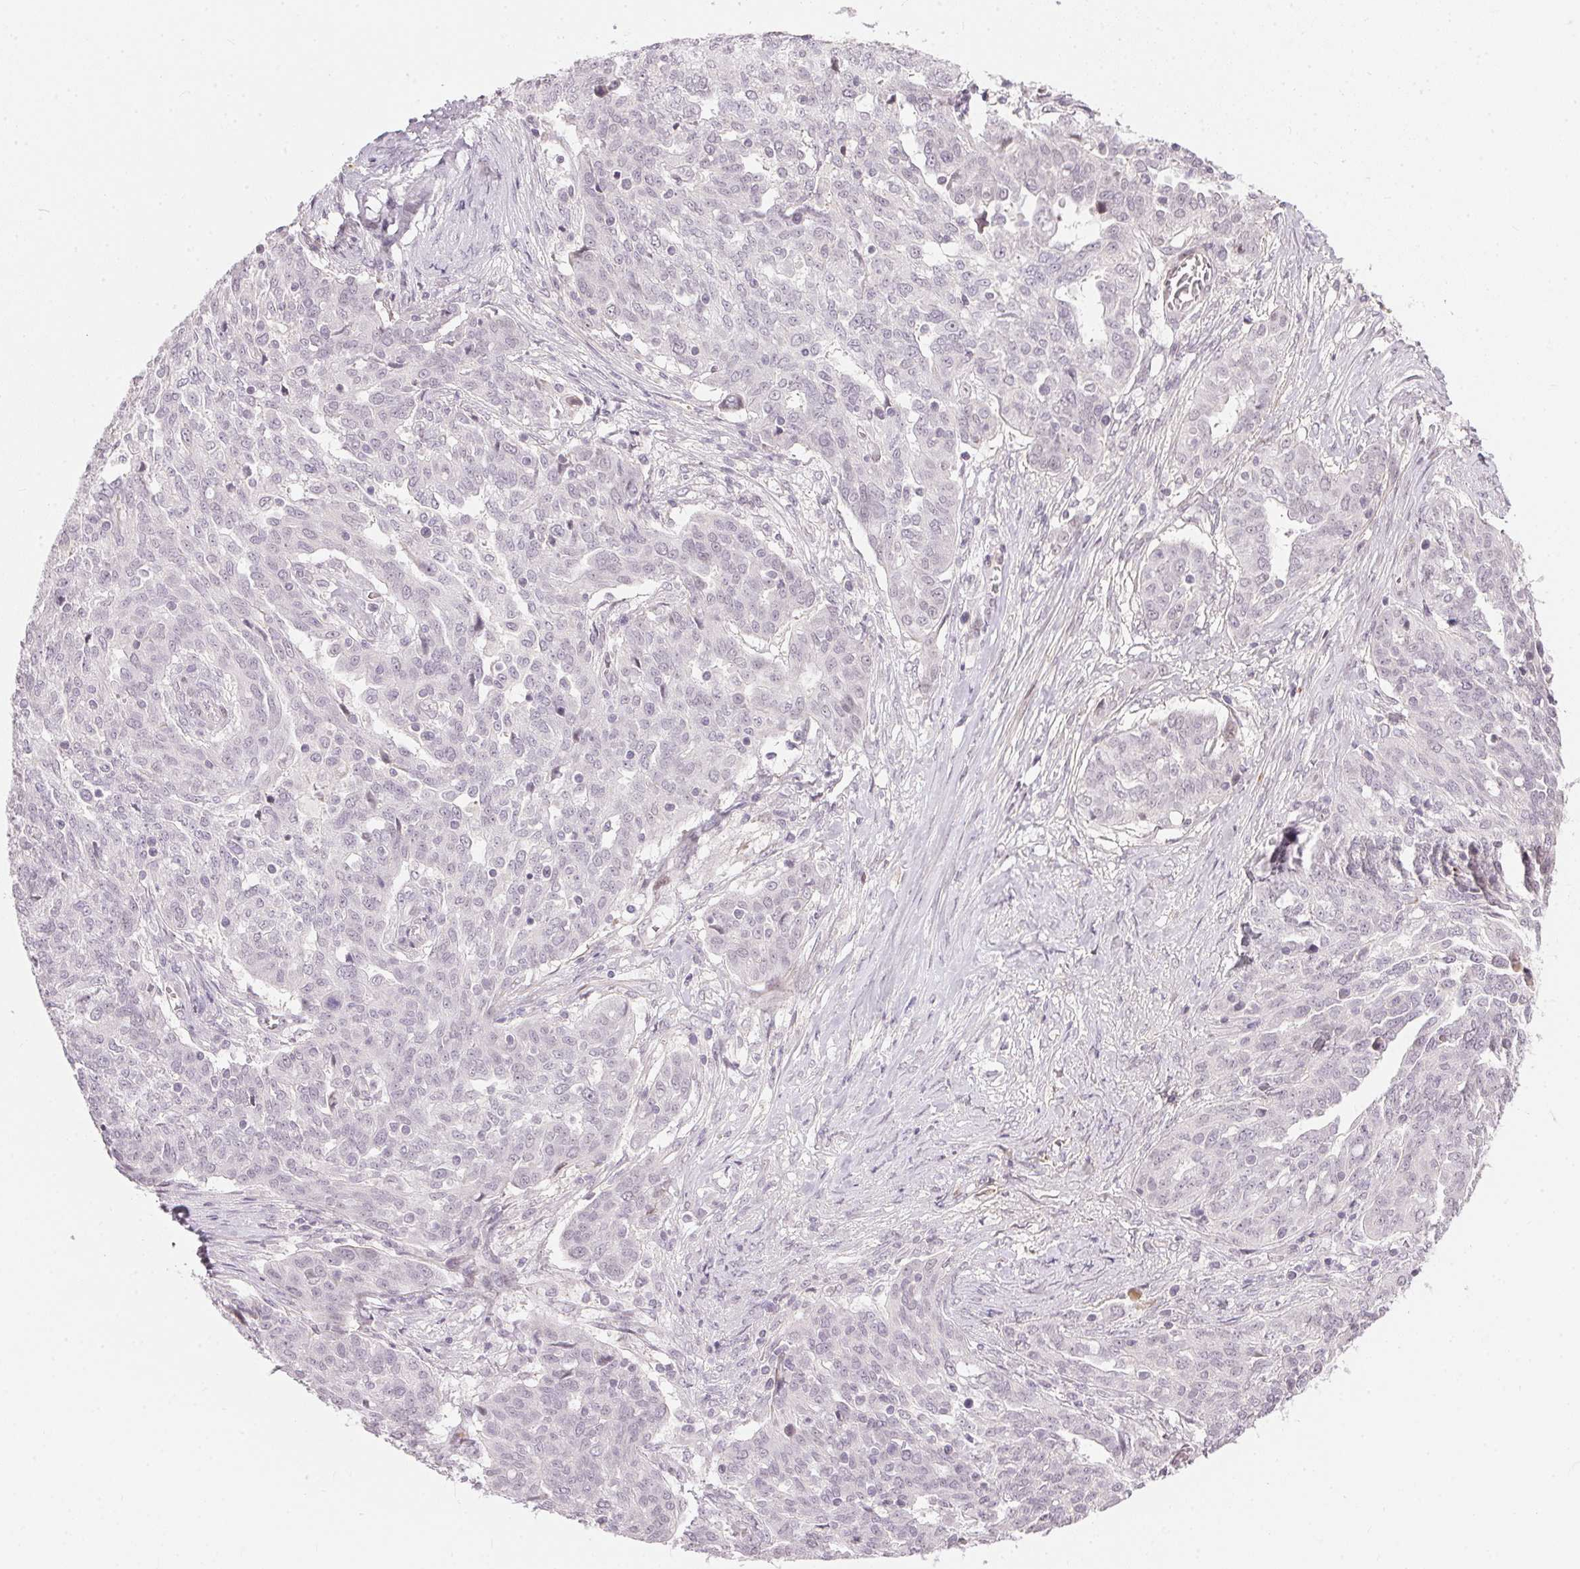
{"staining": {"intensity": "negative", "quantity": "none", "location": "none"}, "tissue": "ovarian cancer", "cell_type": "Tumor cells", "image_type": "cancer", "snomed": [{"axis": "morphology", "description": "Cystadenocarcinoma, serous, NOS"}, {"axis": "topography", "description": "Ovary"}], "caption": "Immunohistochemistry (IHC) photomicrograph of serous cystadenocarcinoma (ovarian) stained for a protein (brown), which displays no expression in tumor cells.", "gene": "GDAP1L1", "patient": {"sex": "female", "age": 67}}